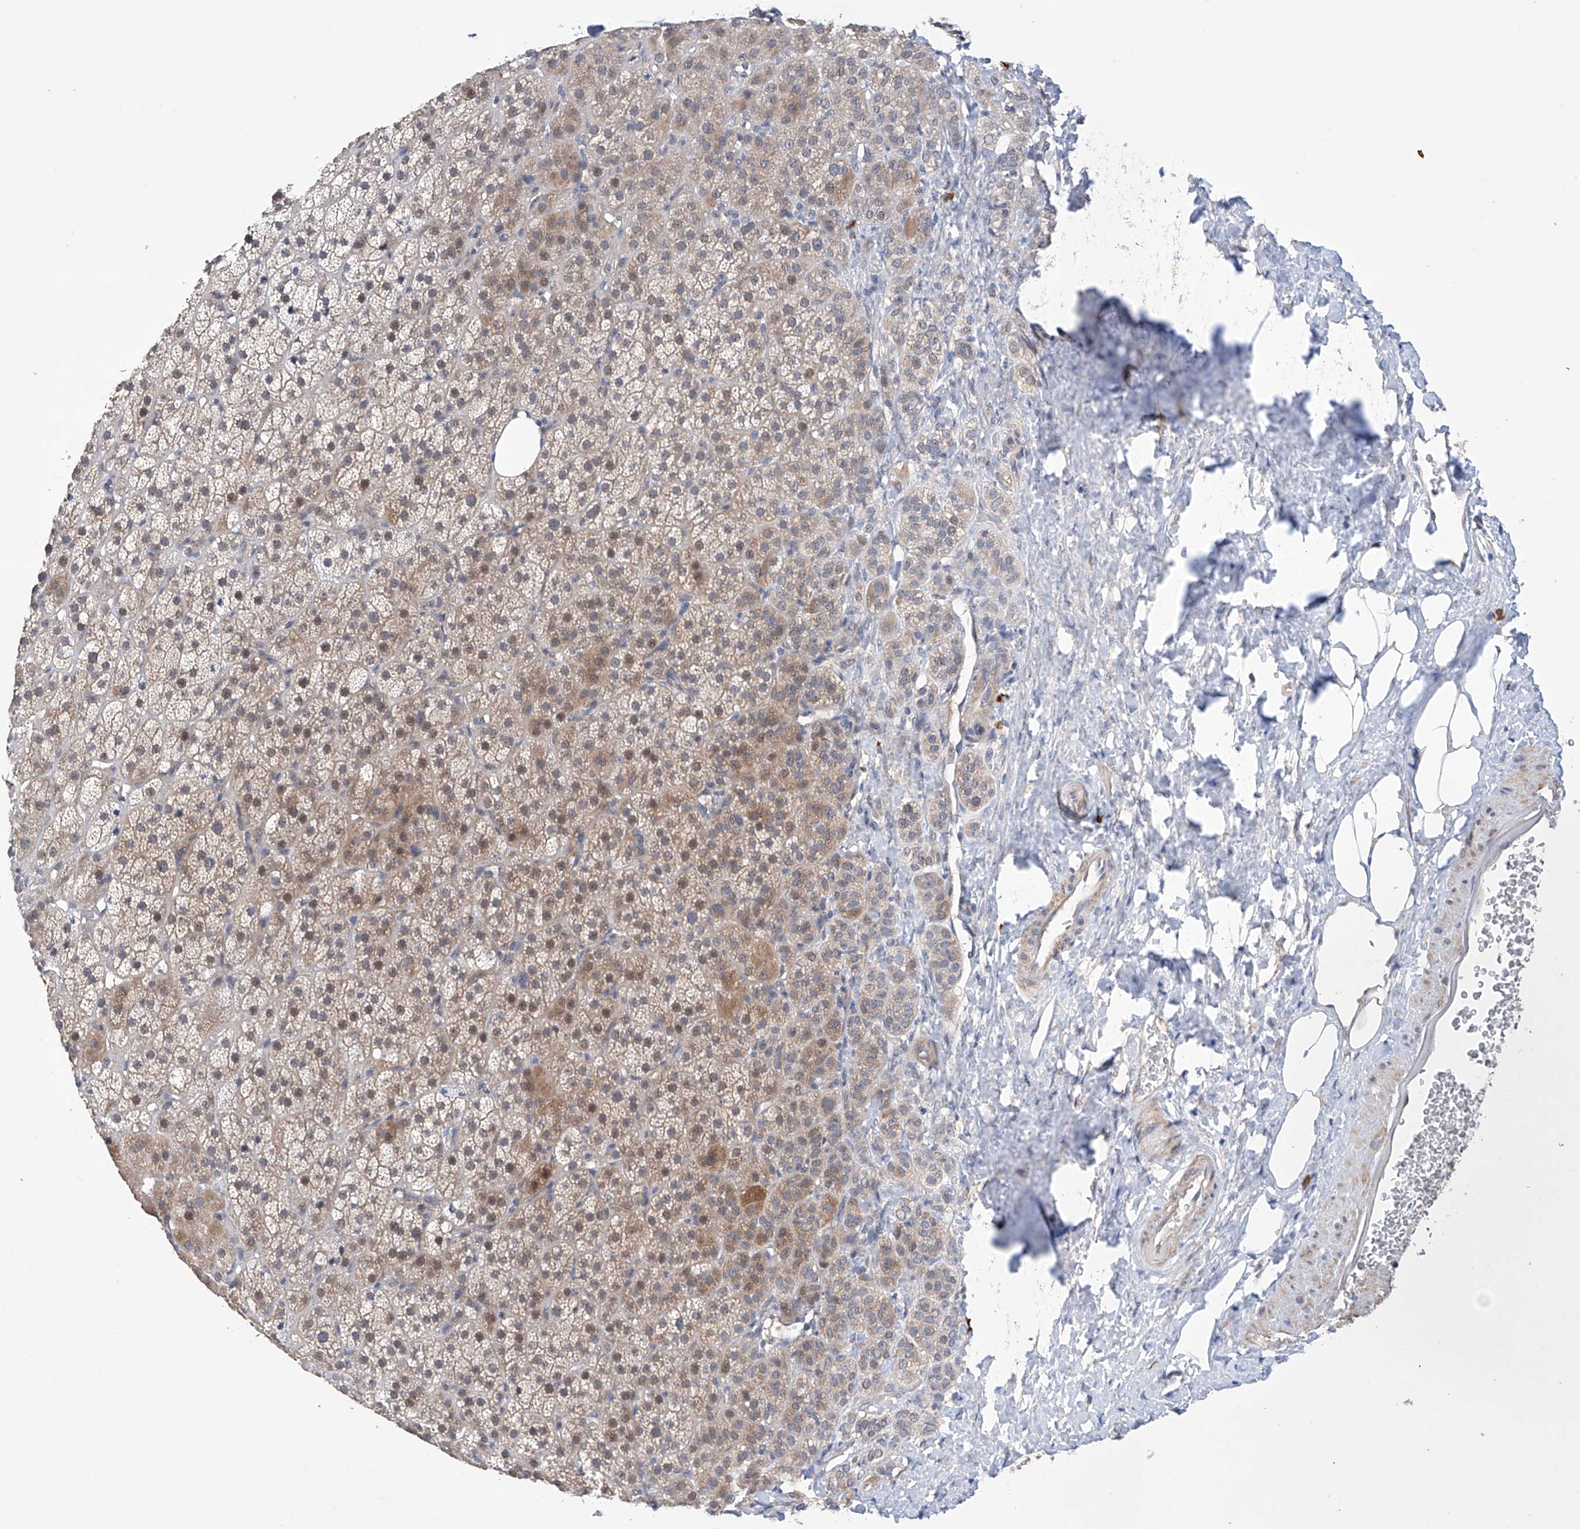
{"staining": {"intensity": "moderate", "quantity": "<25%", "location": "cytoplasmic/membranous"}, "tissue": "adrenal gland", "cell_type": "Glandular cells", "image_type": "normal", "snomed": [{"axis": "morphology", "description": "Normal tissue, NOS"}, {"axis": "topography", "description": "Adrenal gland"}], "caption": "The photomicrograph displays staining of unremarkable adrenal gland, revealing moderate cytoplasmic/membranous protein positivity (brown color) within glandular cells.", "gene": "AFG1L", "patient": {"sex": "female", "age": 57}}